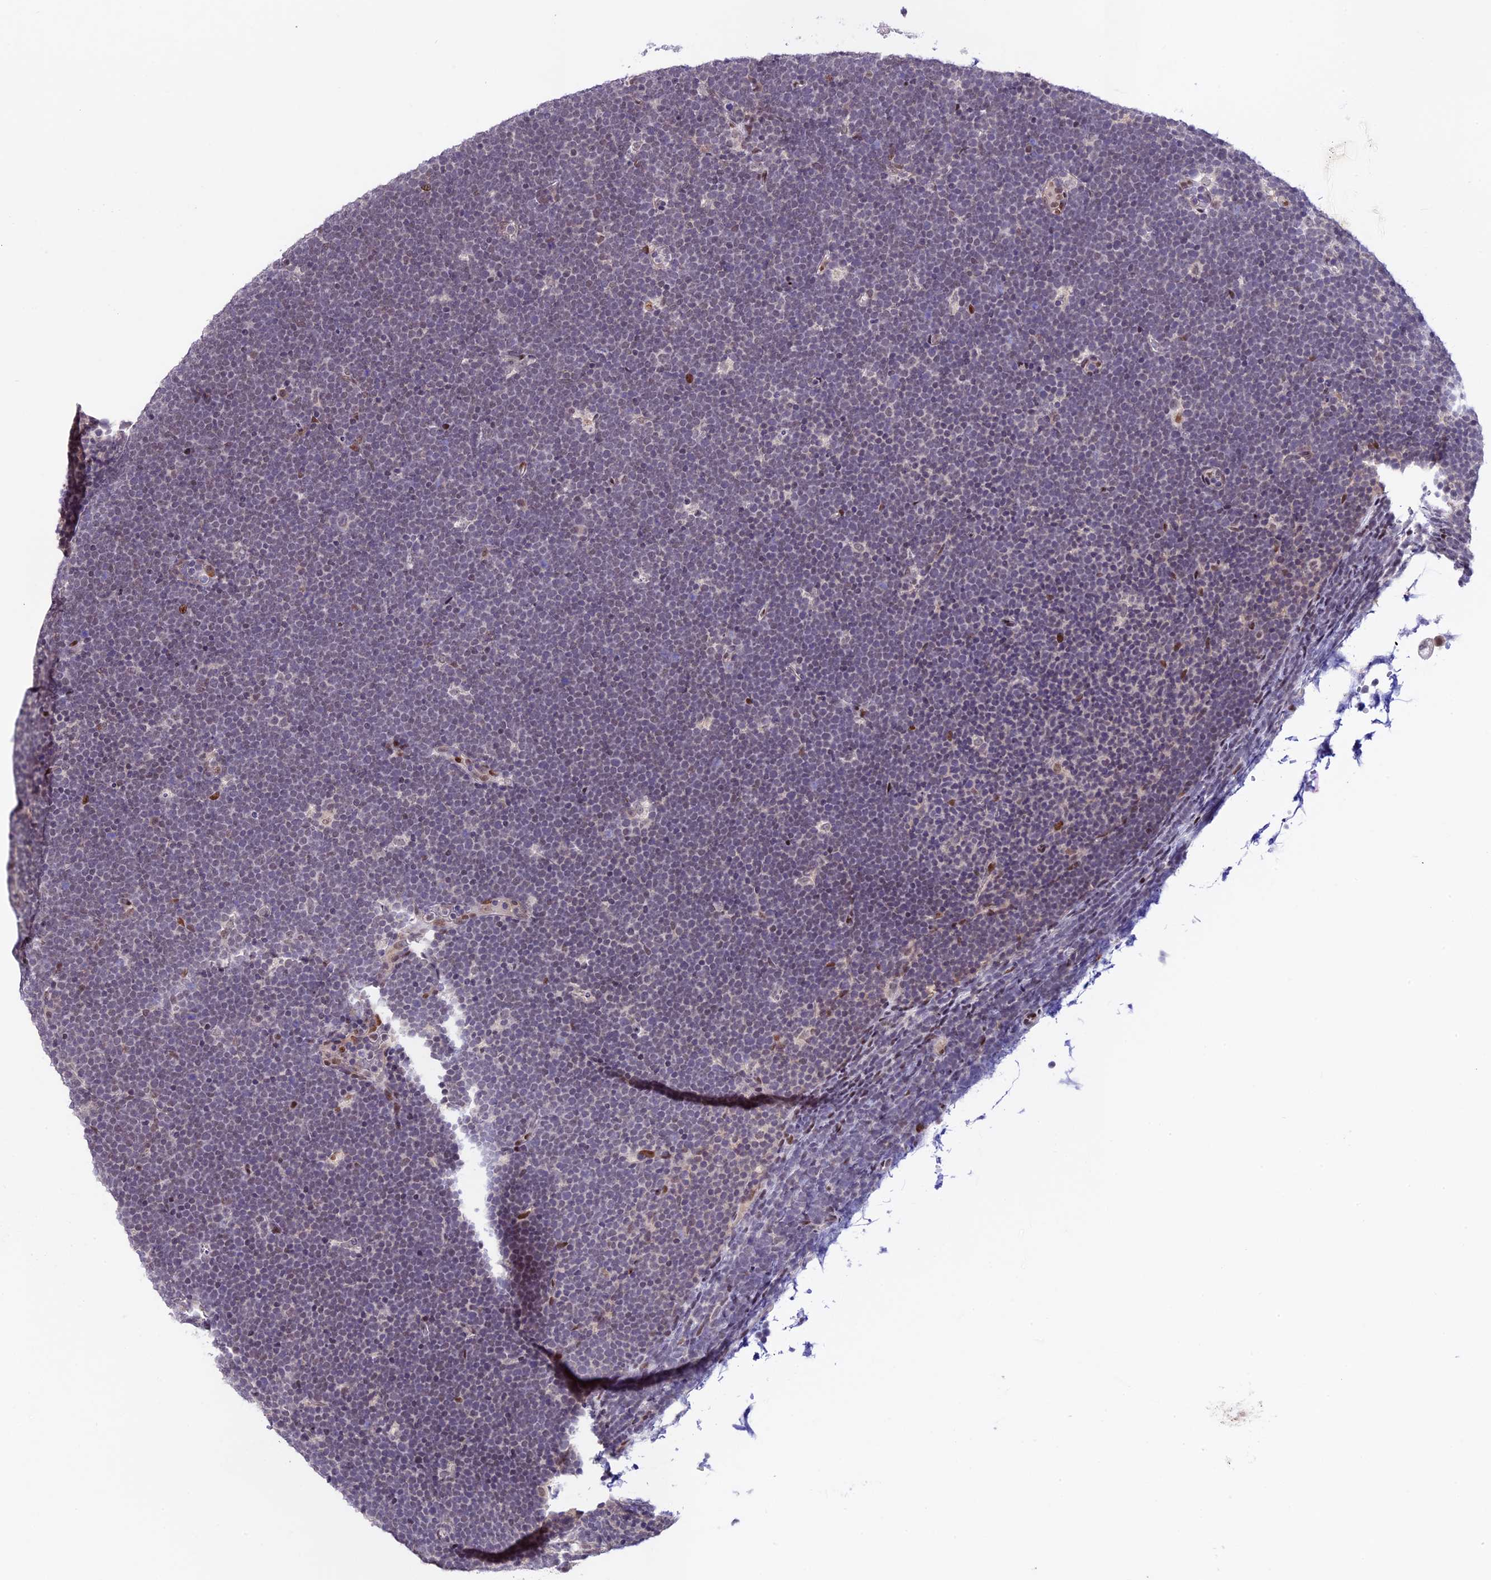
{"staining": {"intensity": "weak", "quantity": "<25%", "location": "nuclear"}, "tissue": "lymphoma", "cell_type": "Tumor cells", "image_type": "cancer", "snomed": [{"axis": "morphology", "description": "Malignant lymphoma, non-Hodgkin's type, High grade"}, {"axis": "topography", "description": "Lymph node"}], "caption": "IHC of human malignant lymphoma, non-Hodgkin's type (high-grade) demonstrates no staining in tumor cells.", "gene": "TCP11L2", "patient": {"sex": "male", "age": 13}}